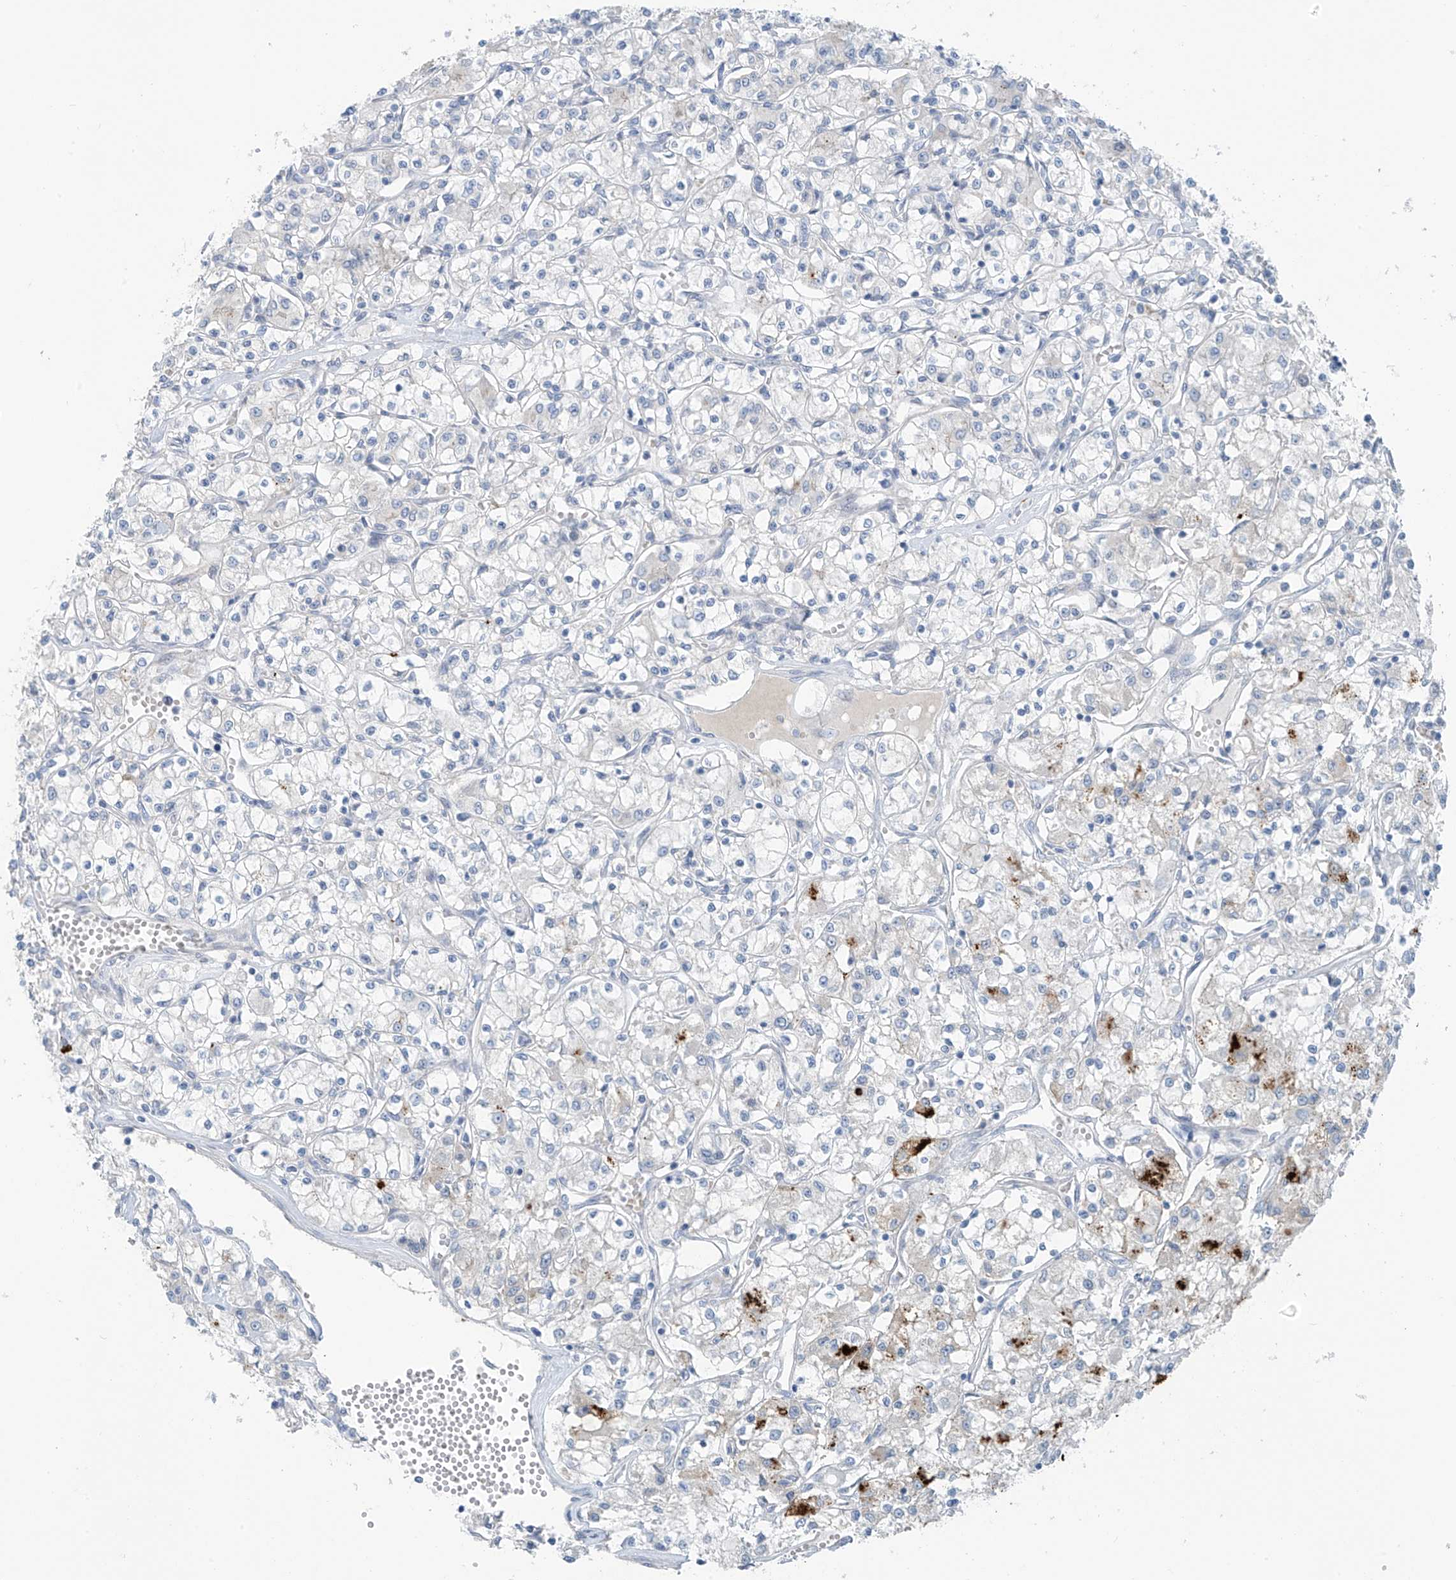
{"staining": {"intensity": "moderate", "quantity": "<25%", "location": "cytoplasmic/membranous"}, "tissue": "renal cancer", "cell_type": "Tumor cells", "image_type": "cancer", "snomed": [{"axis": "morphology", "description": "Adenocarcinoma, NOS"}, {"axis": "topography", "description": "Kidney"}], "caption": "Immunohistochemistry photomicrograph of human renal cancer (adenocarcinoma) stained for a protein (brown), which exhibits low levels of moderate cytoplasmic/membranous staining in approximately <25% of tumor cells.", "gene": "ZNF793", "patient": {"sex": "female", "age": 59}}